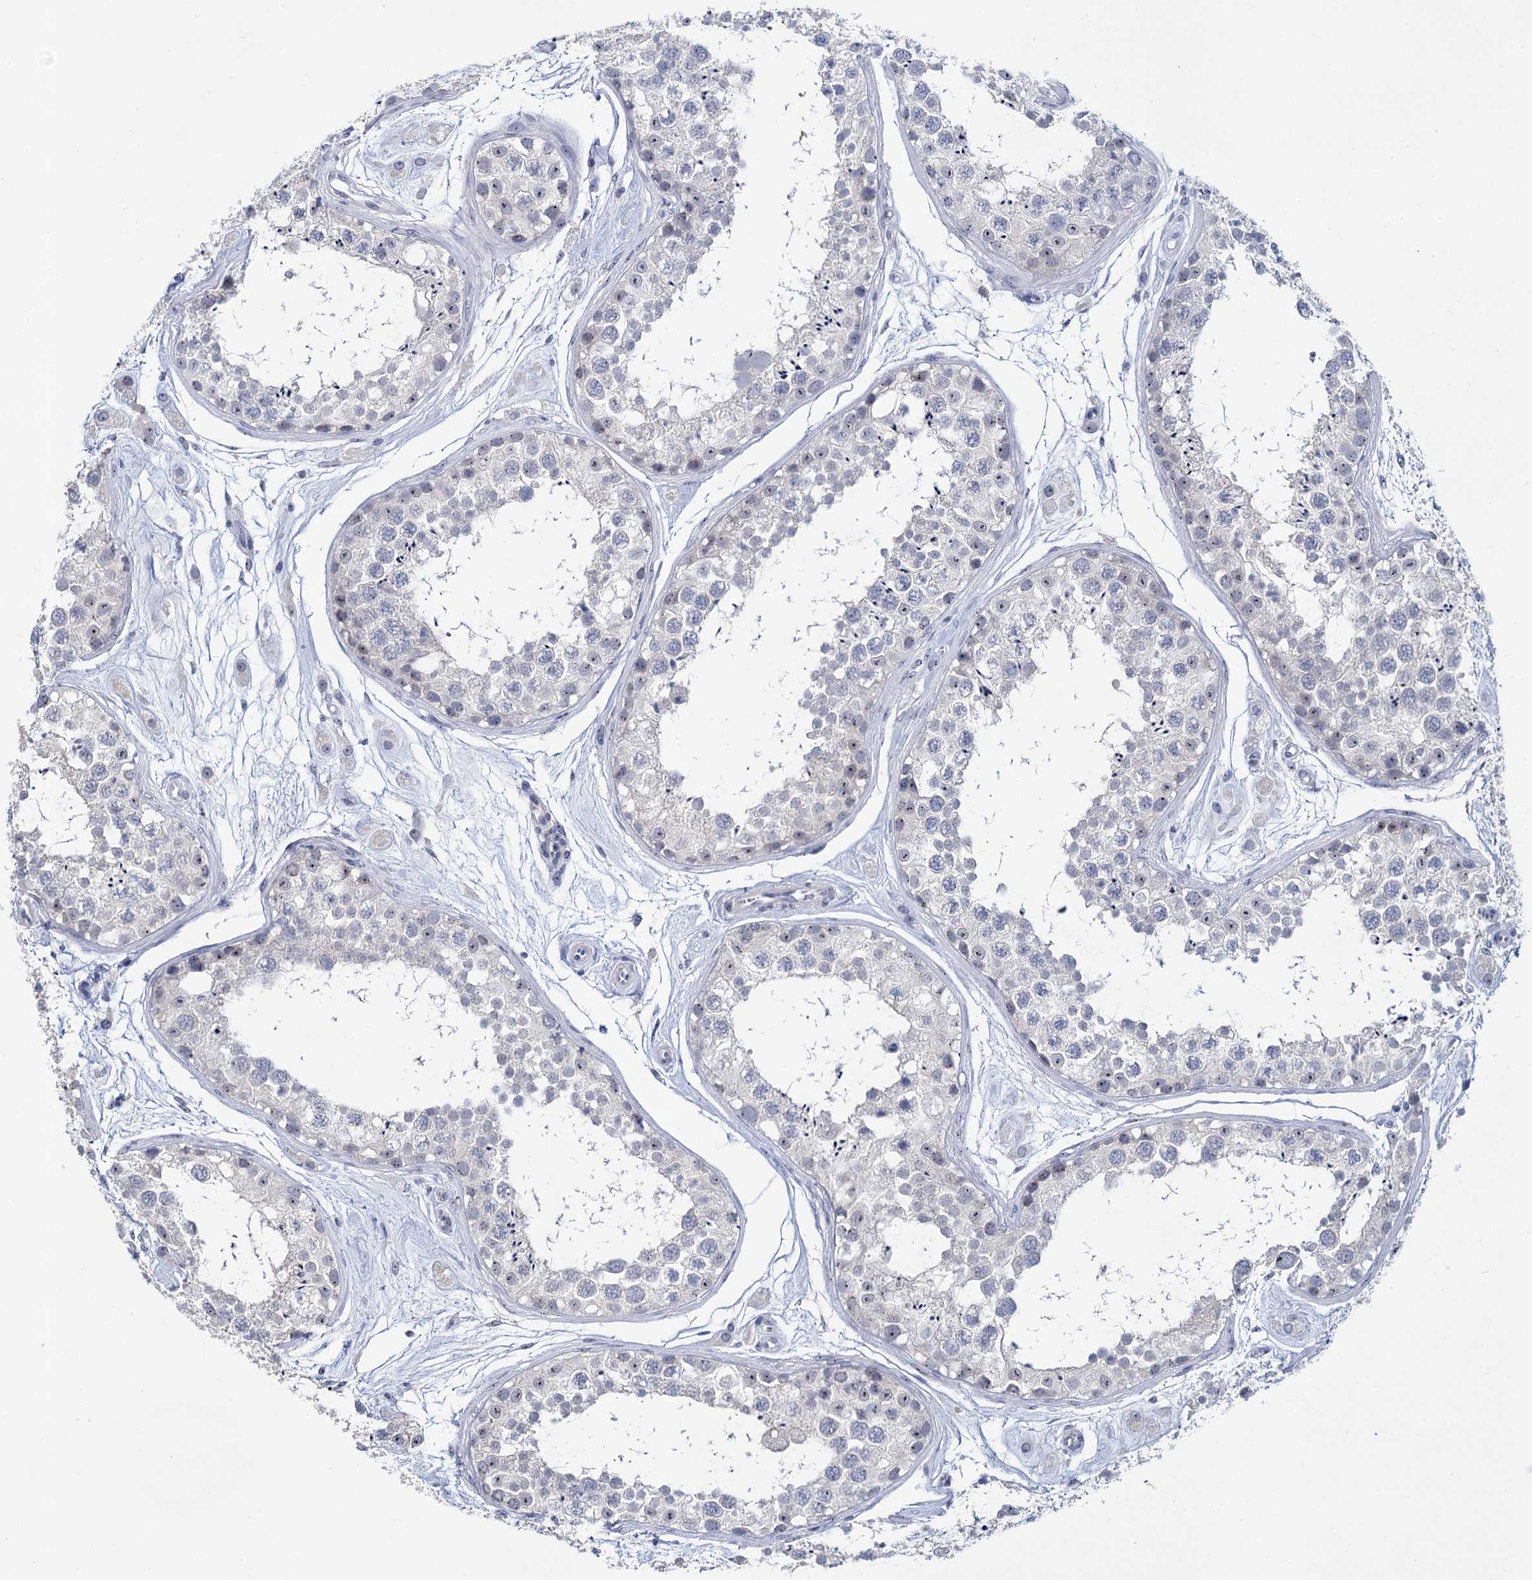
{"staining": {"intensity": "weak", "quantity": "<25%", "location": "nuclear"}, "tissue": "testis", "cell_type": "Cells in seminiferous ducts", "image_type": "normal", "snomed": [{"axis": "morphology", "description": "Normal tissue, NOS"}, {"axis": "topography", "description": "Testis"}], "caption": "The micrograph exhibits no significant staining in cells in seminiferous ducts of testis.", "gene": "SFN", "patient": {"sex": "male", "age": 25}}